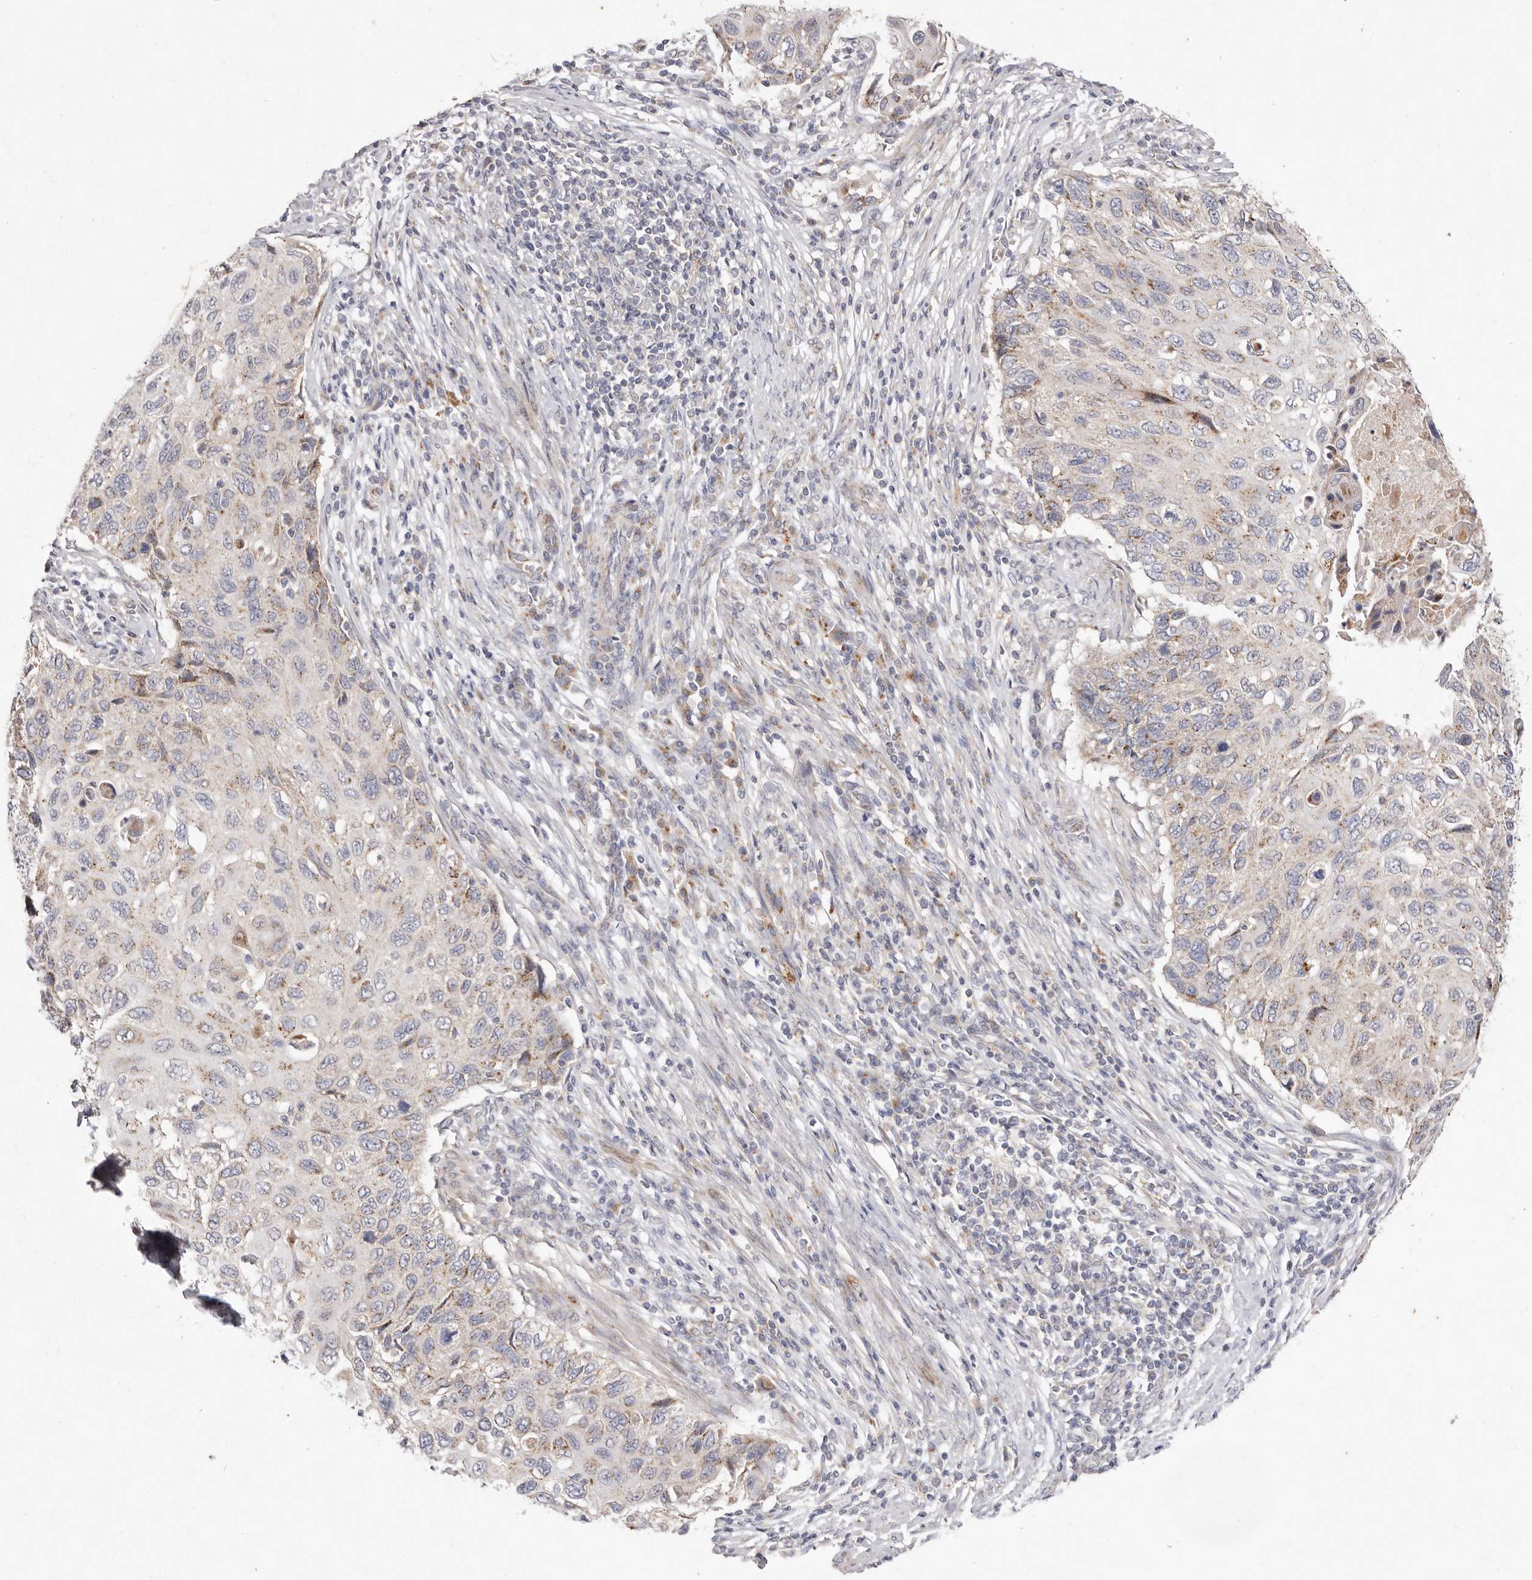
{"staining": {"intensity": "weak", "quantity": "25%-75%", "location": "cytoplasmic/membranous"}, "tissue": "cervical cancer", "cell_type": "Tumor cells", "image_type": "cancer", "snomed": [{"axis": "morphology", "description": "Squamous cell carcinoma, NOS"}, {"axis": "topography", "description": "Cervix"}], "caption": "A micrograph showing weak cytoplasmic/membranous expression in about 25%-75% of tumor cells in cervical cancer, as visualized by brown immunohistochemical staining.", "gene": "USP24", "patient": {"sex": "female", "age": 70}}